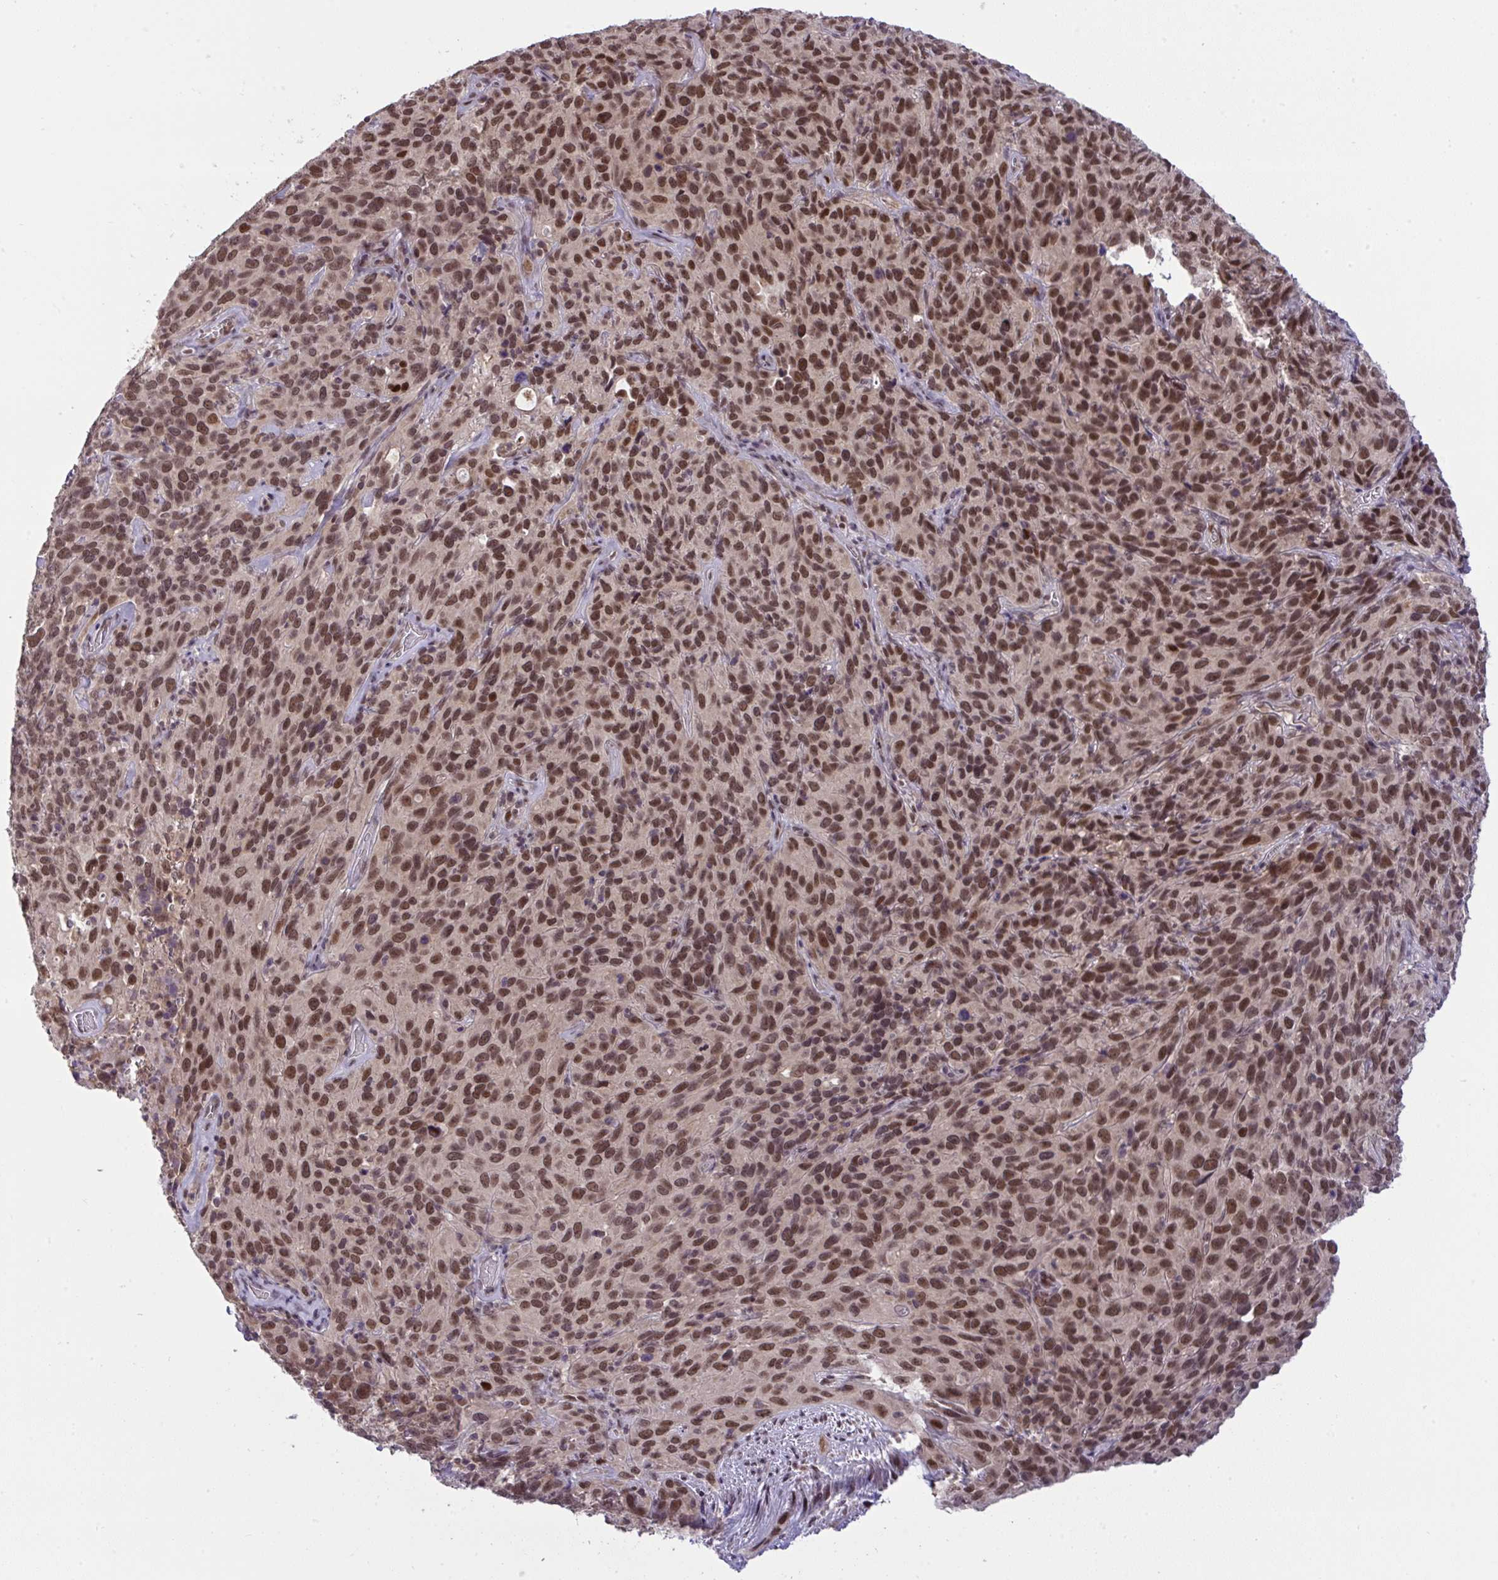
{"staining": {"intensity": "strong", "quantity": ">75%", "location": "nuclear"}, "tissue": "cervical cancer", "cell_type": "Tumor cells", "image_type": "cancer", "snomed": [{"axis": "morphology", "description": "Squamous cell carcinoma, NOS"}, {"axis": "topography", "description": "Cervix"}], "caption": "Protein expression analysis of squamous cell carcinoma (cervical) displays strong nuclear positivity in approximately >75% of tumor cells.", "gene": "KLF2", "patient": {"sex": "female", "age": 51}}